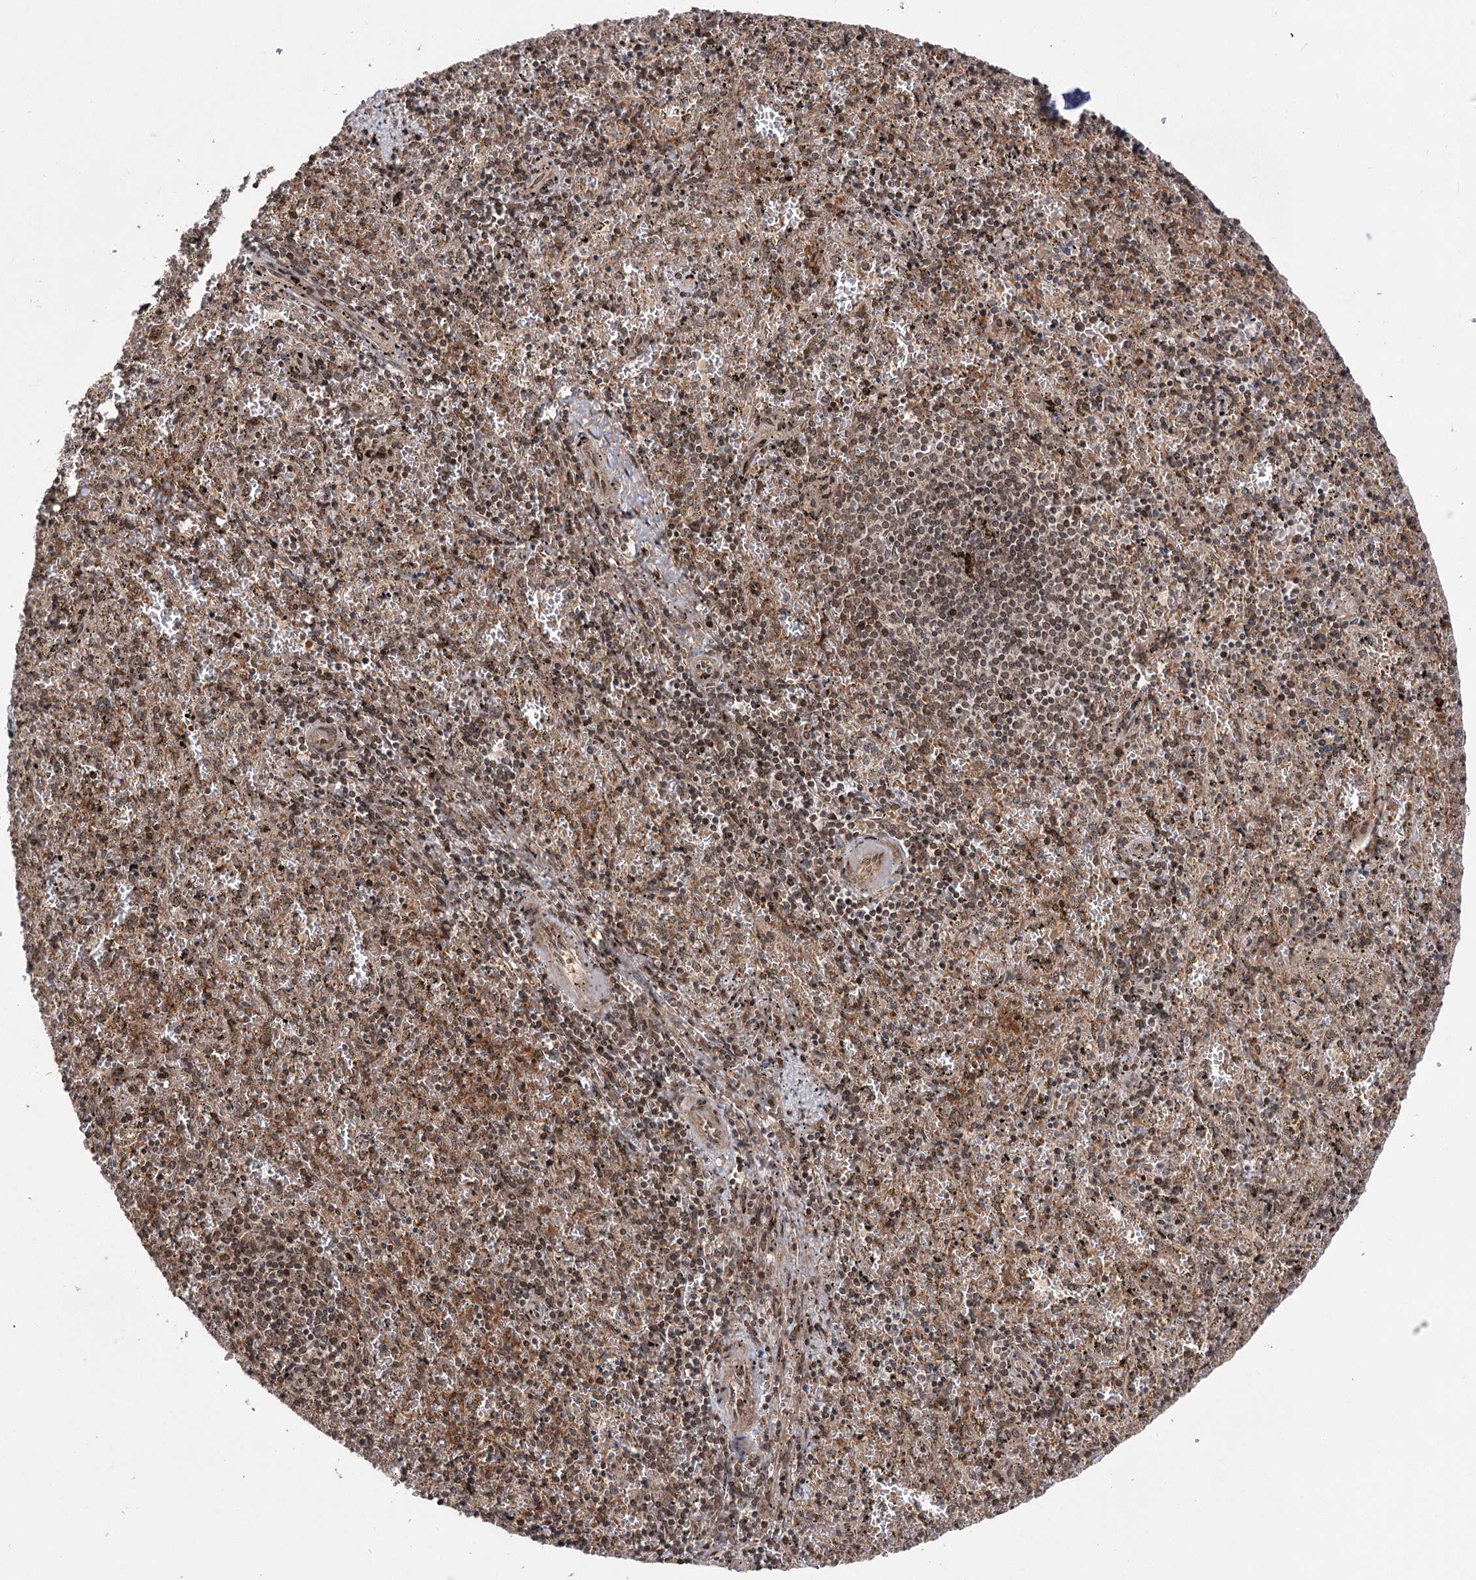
{"staining": {"intensity": "weak", "quantity": "25%-75%", "location": "nuclear"}, "tissue": "spleen", "cell_type": "Cells in red pulp", "image_type": "normal", "snomed": [{"axis": "morphology", "description": "Normal tissue, NOS"}, {"axis": "topography", "description": "Spleen"}], "caption": "Cells in red pulp demonstrate low levels of weak nuclear staining in about 25%-75% of cells in normal human spleen.", "gene": "TENM2", "patient": {"sex": "male", "age": 11}}